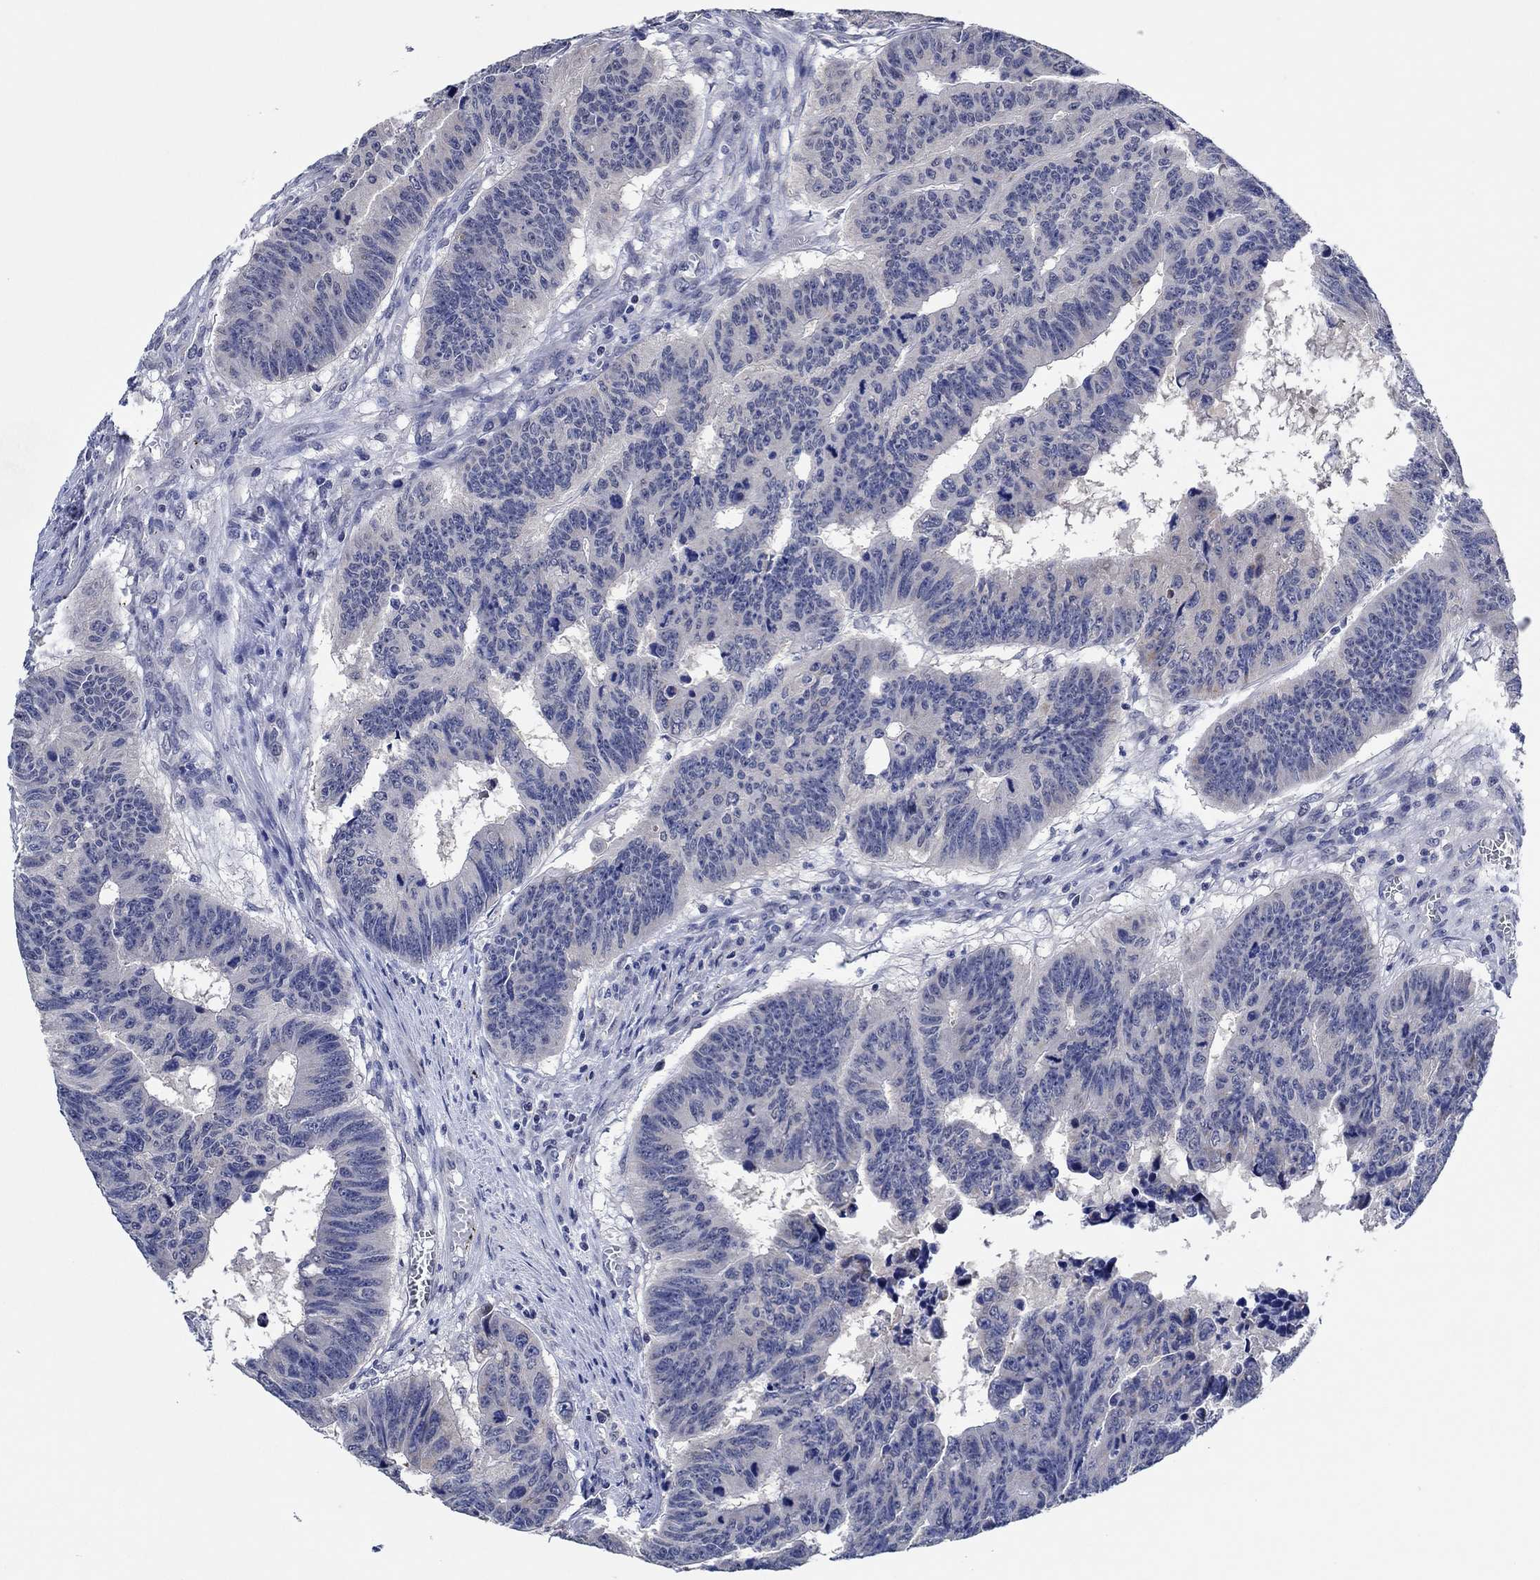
{"staining": {"intensity": "negative", "quantity": "none", "location": "none"}, "tissue": "colorectal cancer", "cell_type": "Tumor cells", "image_type": "cancer", "snomed": [{"axis": "morphology", "description": "Adenocarcinoma, NOS"}, {"axis": "topography", "description": "Appendix"}, {"axis": "topography", "description": "Colon"}, {"axis": "topography", "description": "Cecum"}, {"axis": "topography", "description": "Colon asc"}], "caption": "High magnification brightfield microscopy of colorectal adenocarcinoma stained with DAB (3,3'-diaminobenzidine) (brown) and counterstained with hematoxylin (blue): tumor cells show no significant expression.", "gene": "PRRT3", "patient": {"sex": "female", "age": 85}}